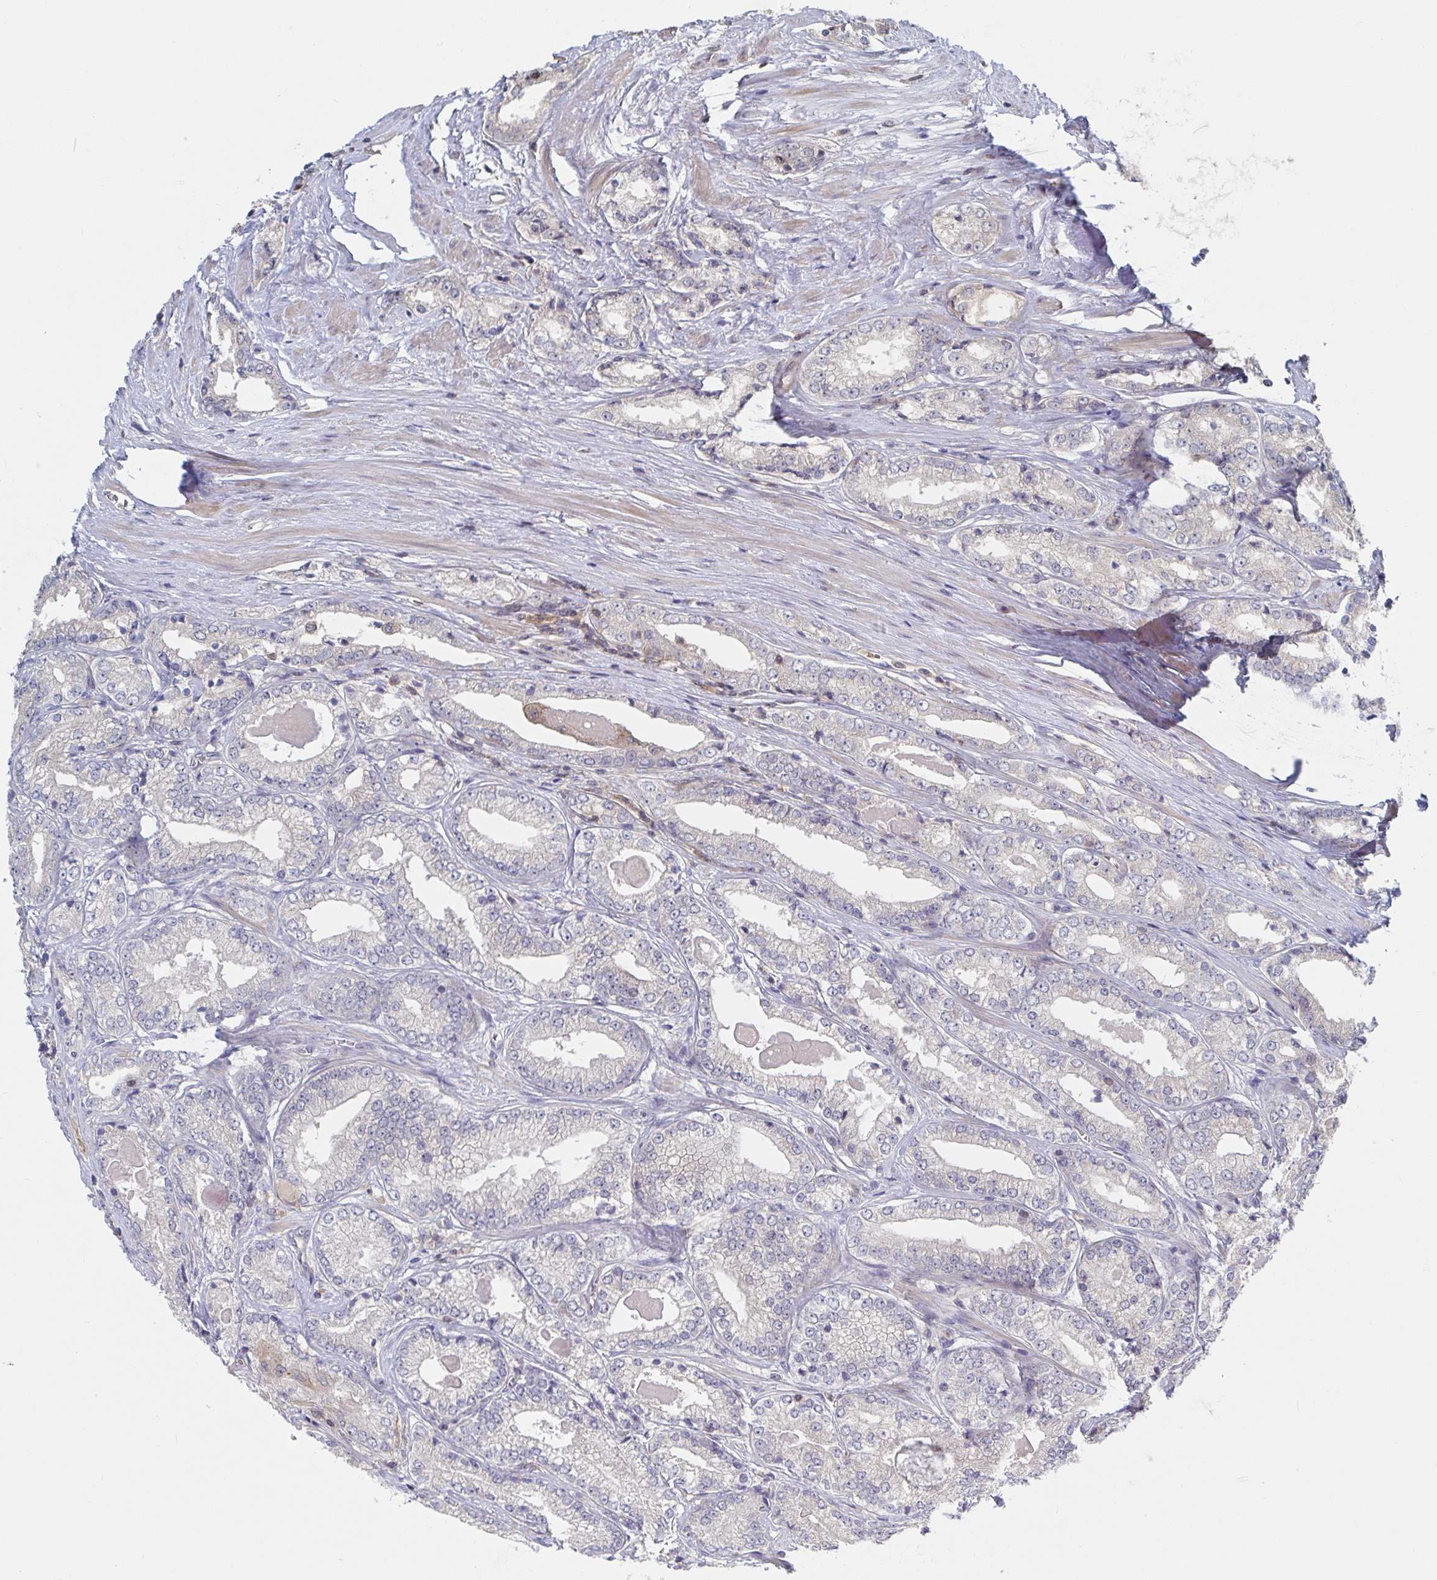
{"staining": {"intensity": "negative", "quantity": "none", "location": "none"}, "tissue": "prostate cancer", "cell_type": "Tumor cells", "image_type": "cancer", "snomed": [{"axis": "morphology", "description": "Adenocarcinoma, NOS"}, {"axis": "morphology", "description": "Adenocarcinoma, Low grade"}, {"axis": "topography", "description": "Prostate"}], "caption": "DAB immunohistochemical staining of prostate cancer (adenocarcinoma) shows no significant positivity in tumor cells. (DAB (3,3'-diaminobenzidine) IHC visualized using brightfield microscopy, high magnification).", "gene": "DHRS12", "patient": {"sex": "male", "age": 68}}